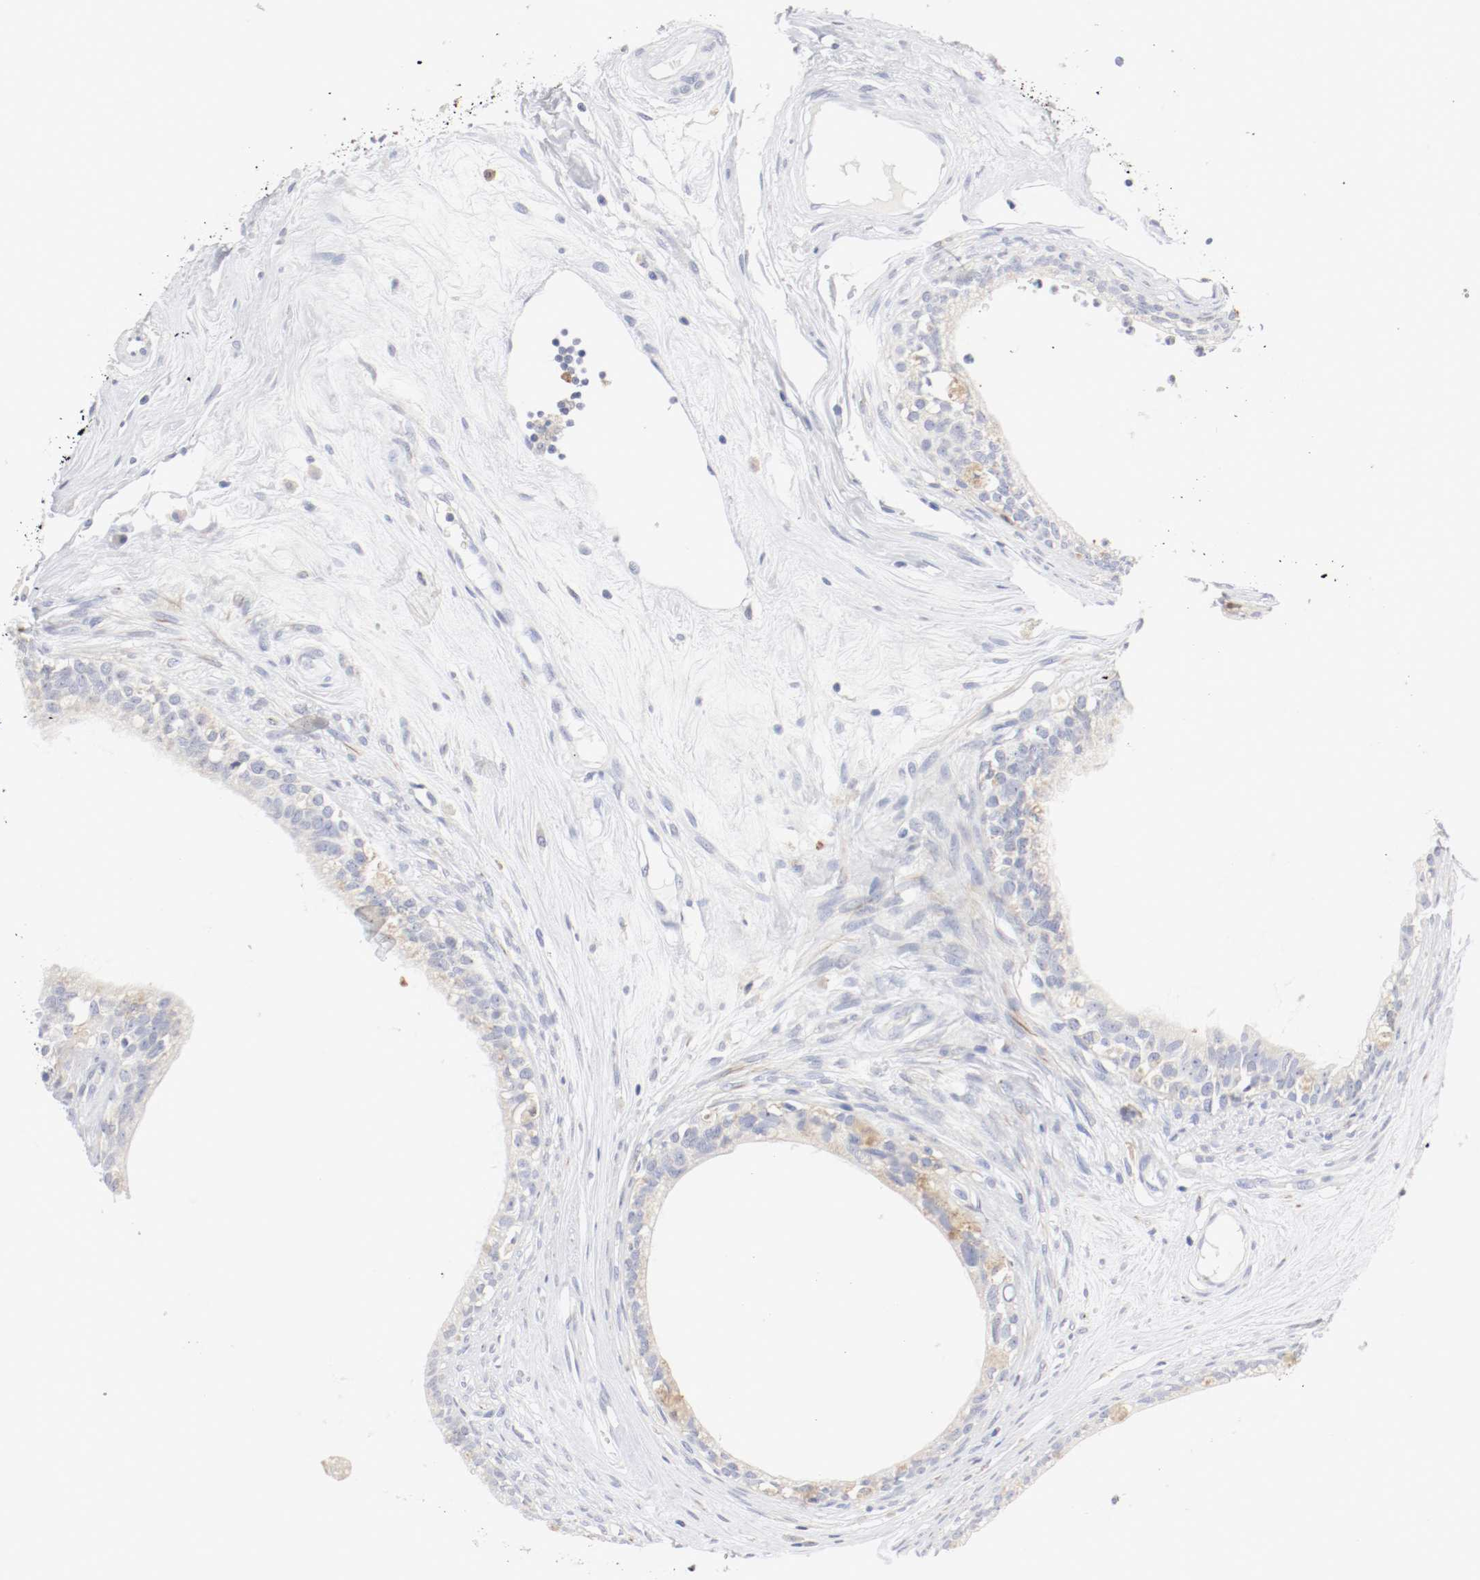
{"staining": {"intensity": "weak", "quantity": "<25%", "location": "cytoplasmic/membranous"}, "tissue": "epididymis", "cell_type": "Glandular cells", "image_type": "normal", "snomed": [{"axis": "morphology", "description": "Normal tissue, NOS"}, {"axis": "morphology", "description": "Inflammation, NOS"}, {"axis": "topography", "description": "Epididymis"}], "caption": "Immunohistochemical staining of normal epididymis demonstrates no significant positivity in glandular cells.", "gene": "ITGAX", "patient": {"sex": "male", "age": 84}}